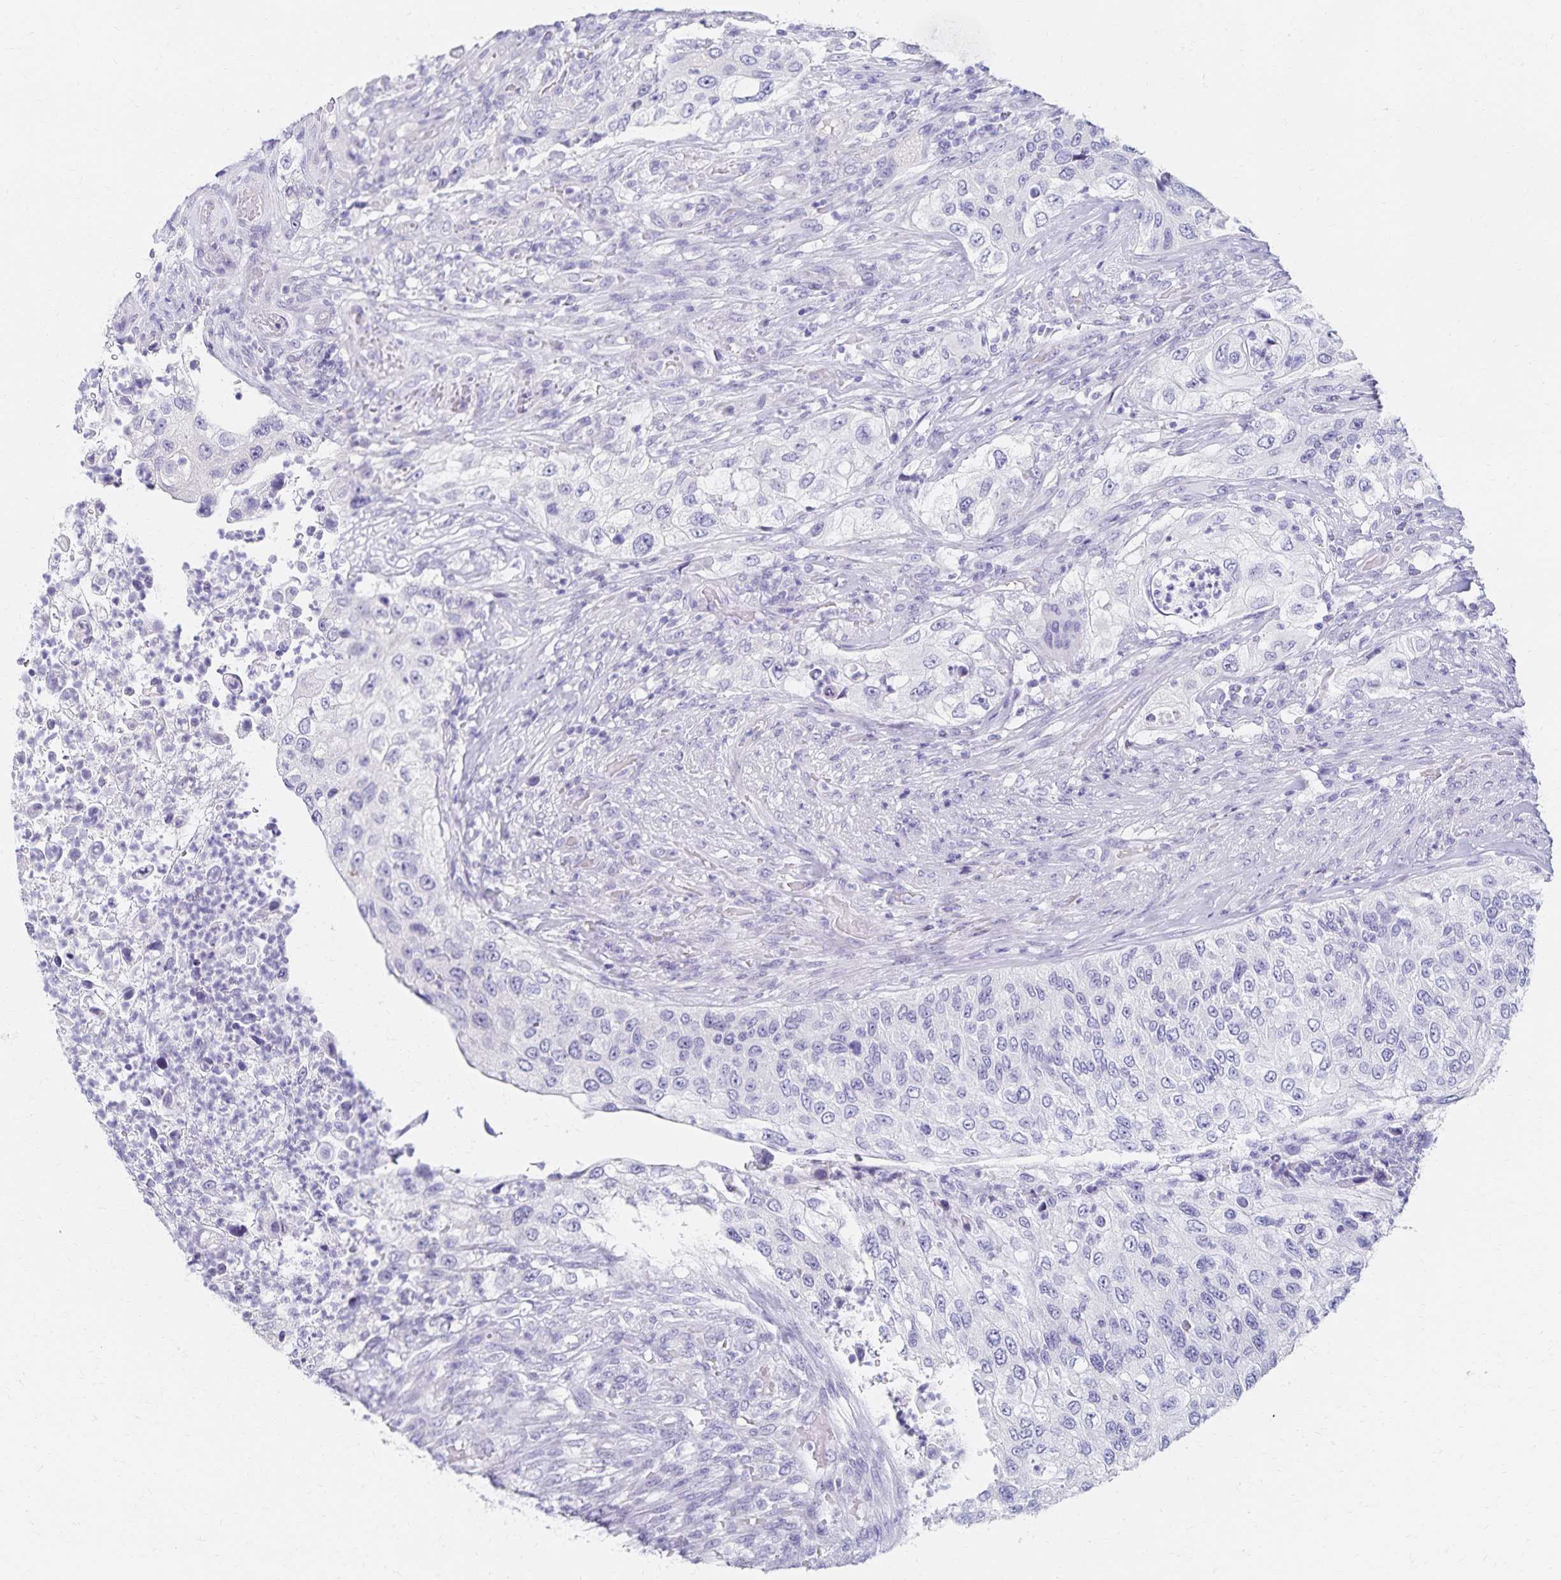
{"staining": {"intensity": "negative", "quantity": "none", "location": "none"}, "tissue": "urothelial cancer", "cell_type": "Tumor cells", "image_type": "cancer", "snomed": [{"axis": "morphology", "description": "Urothelial carcinoma, High grade"}, {"axis": "topography", "description": "Urinary bladder"}], "caption": "Tumor cells show no significant protein expression in urothelial cancer.", "gene": "C2orf50", "patient": {"sex": "female", "age": 60}}